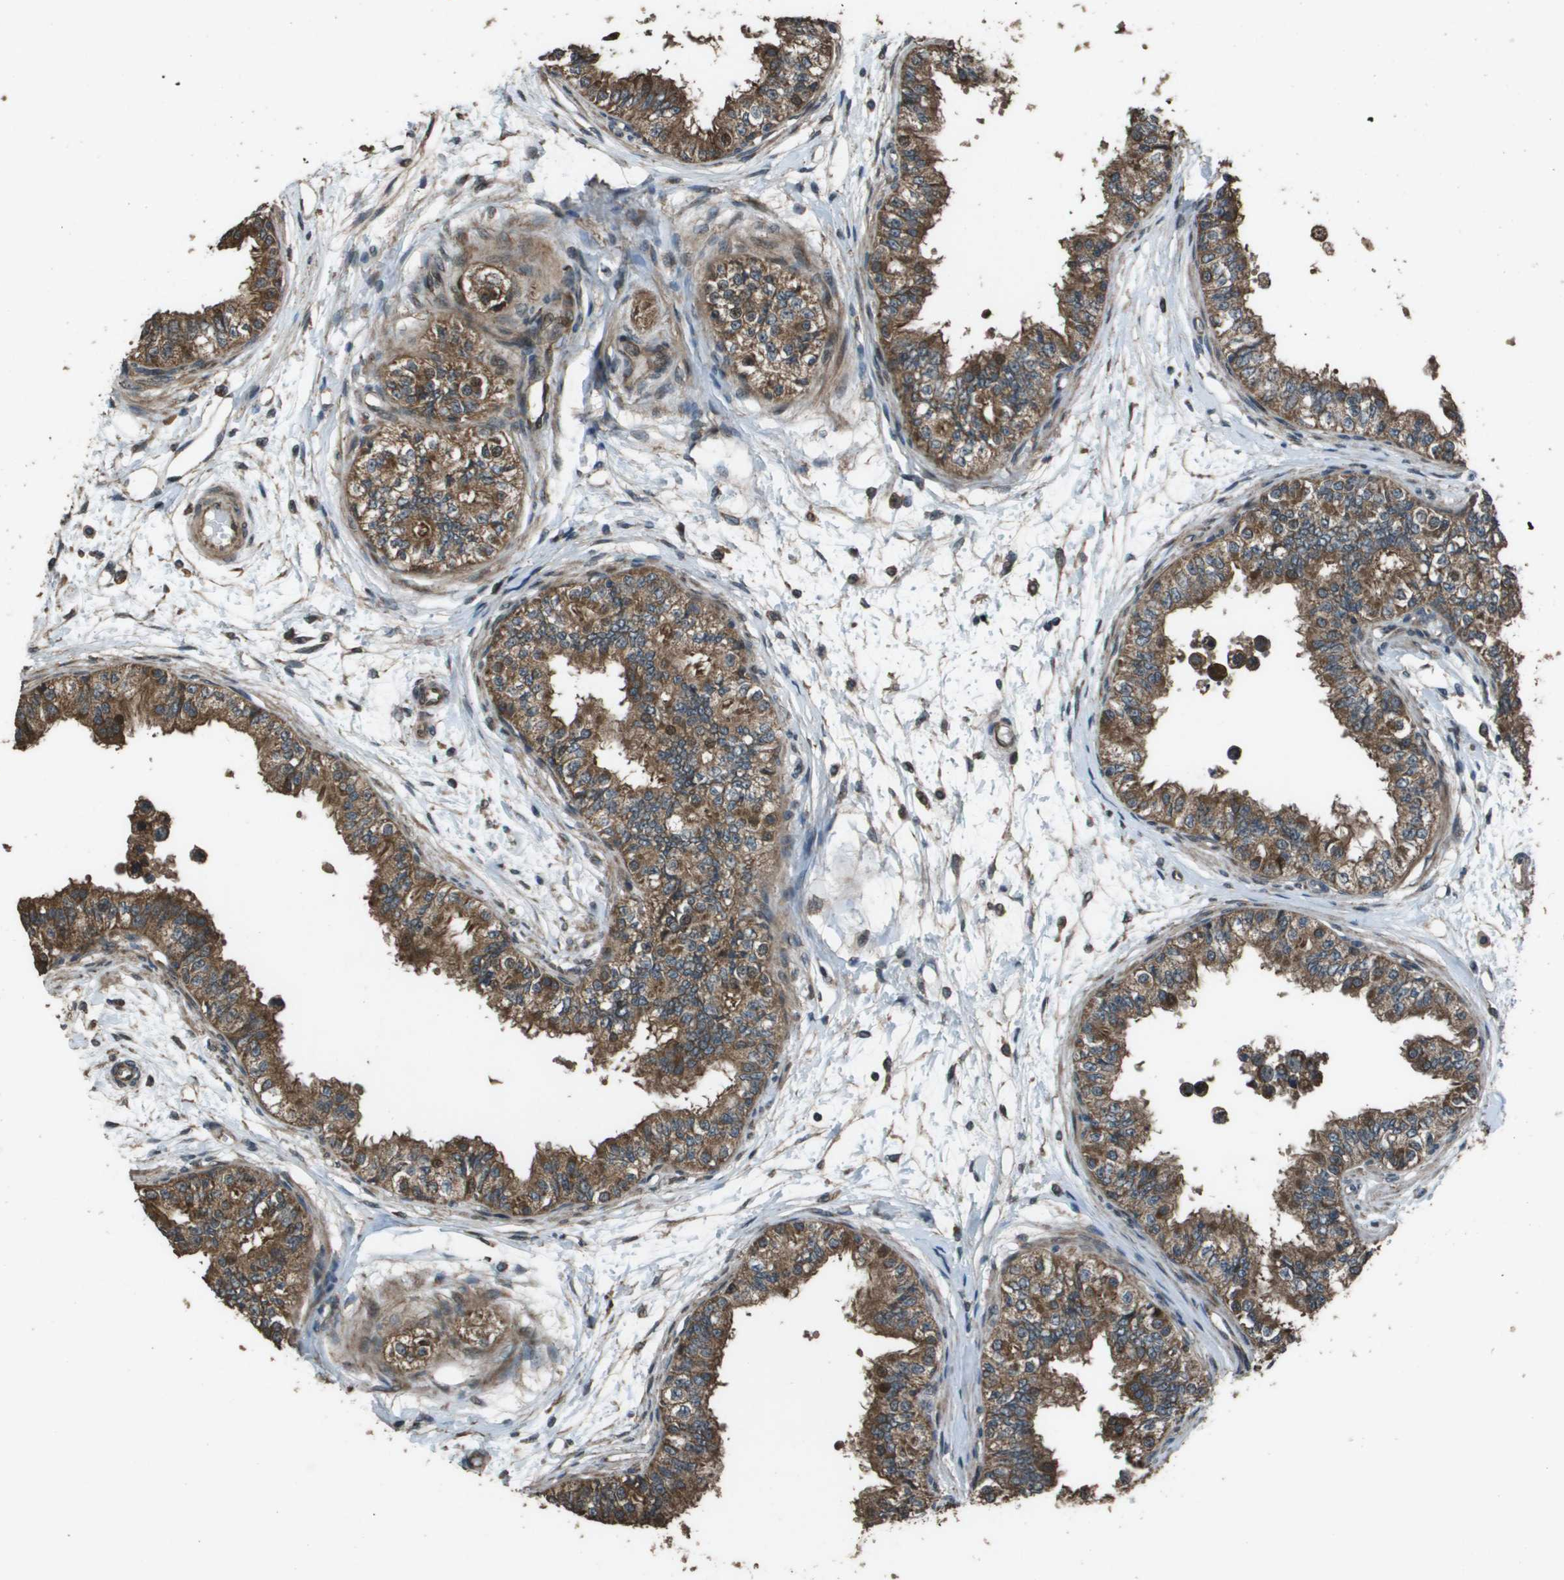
{"staining": {"intensity": "moderate", "quantity": ">75%", "location": "cytoplasmic/membranous"}, "tissue": "epididymis", "cell_type": "Glandular cells", "image_type": "normal", "snomed": [{"axis": "morphology", "description": "Normal tissue, NOS"}, {"axis": "morphology", "description": "Adenocarcinoma, metastatic, NOS"}, {"axis": "topography", "description": "Testis"}, {"axis": "topography", "description": "Epididymis"}], "caption": "Brown immunohistochemical staining in unremarkable human epididymis demonstrates moderate cytoplasmic/membranous staining in approximately >75% of glandular cells.", "gene": "FIG4", "patient": {"sex": "male", "age": 26}}